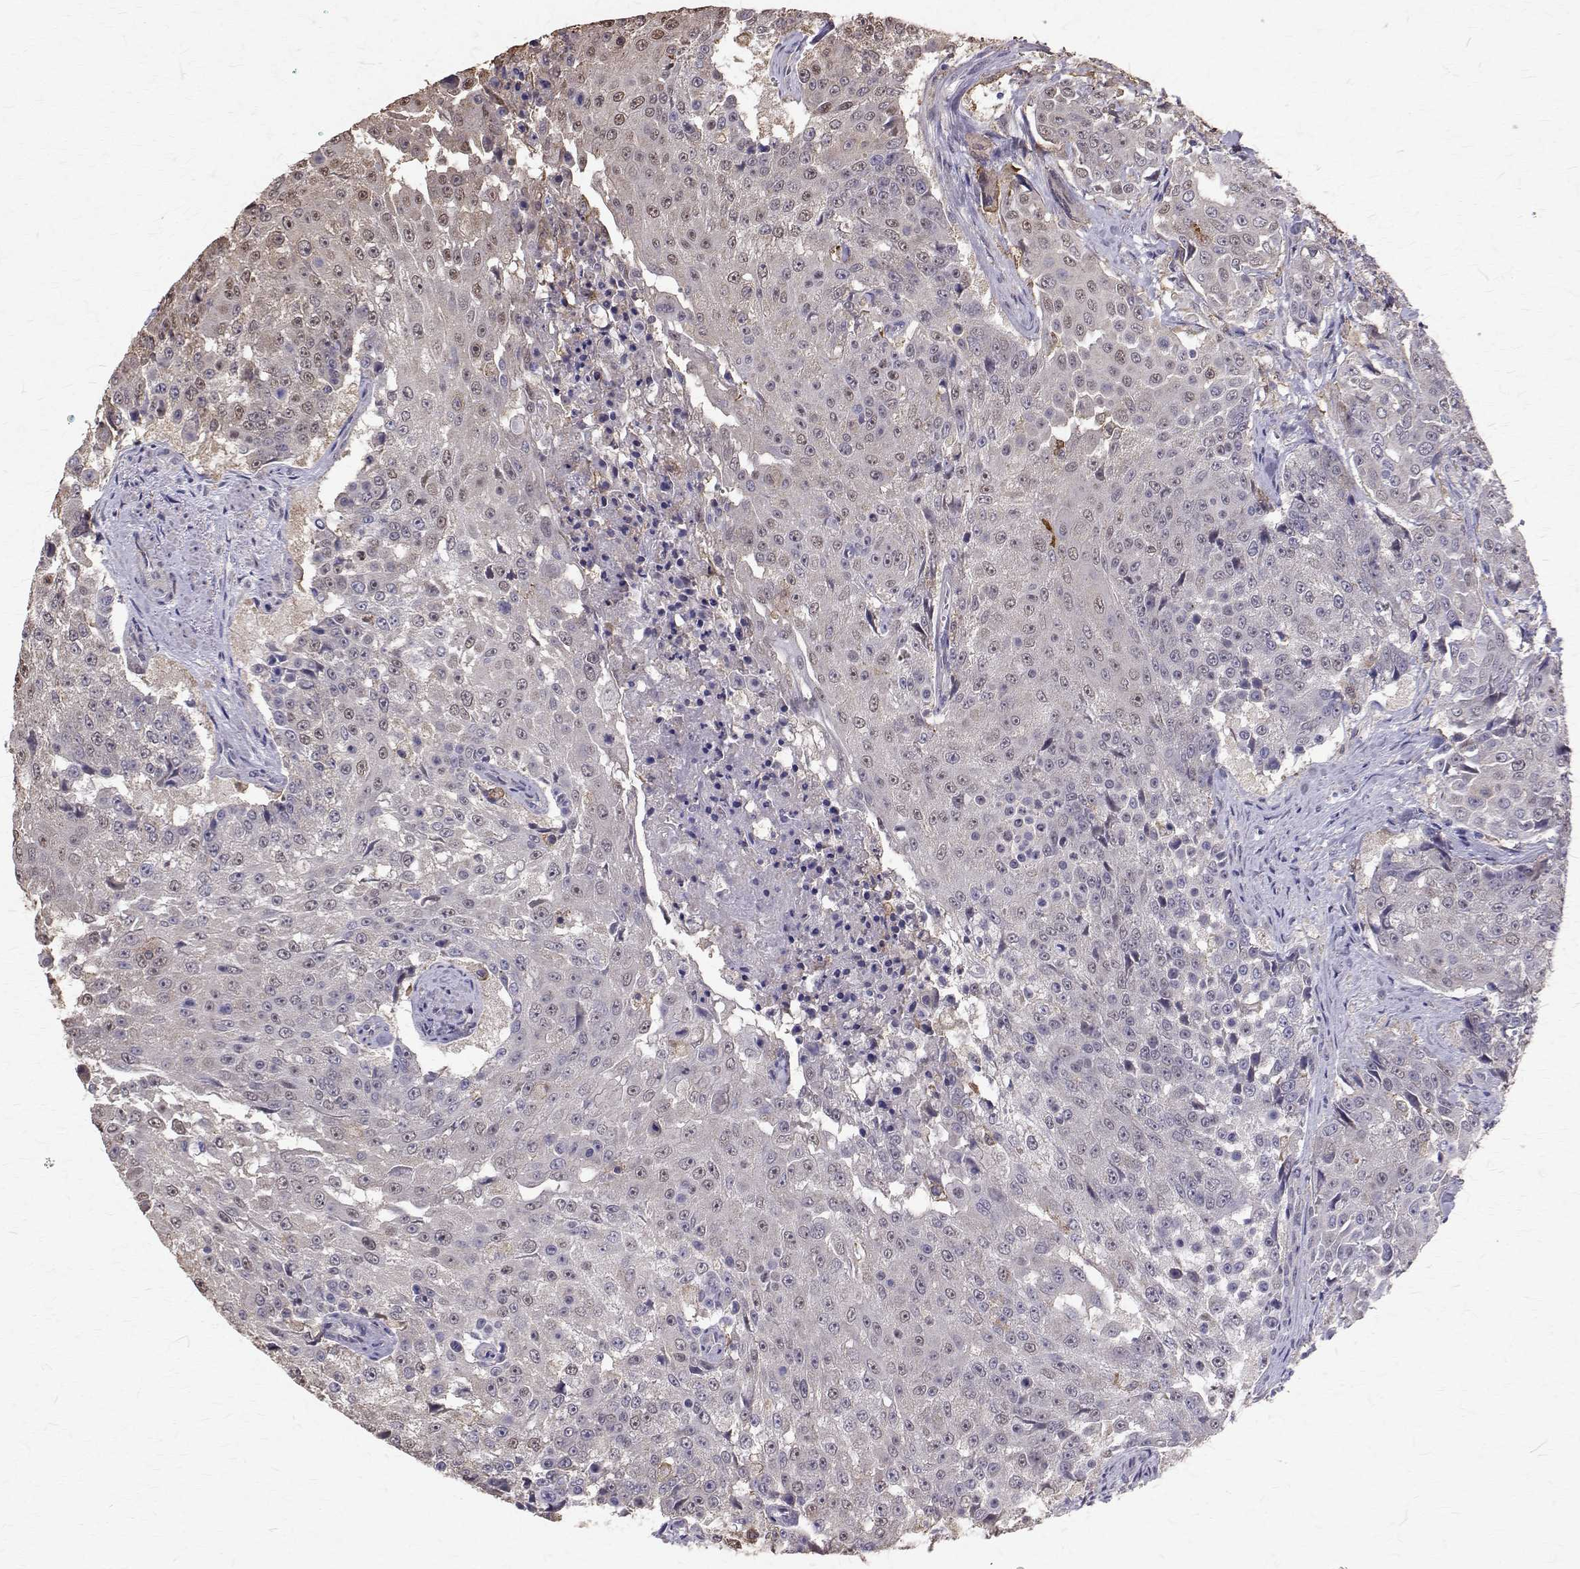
{"staining": {"intensity": "moderate", "quantity": "<25%", "location": "nuclear"}, "tissue": "urothelial cancer", "cell_type": "Tumor cells", "image_type": "cancer", "snomed": [{"axis": "morphology", "description": "Urothelial carcinoma, High grade"}, {"axis": "topography", "description": "Urinary bladder"}], "caption": "Immunohistochemical staining of high-grade urothelial carcinoma shows moderate nuclear protein staining in about <25% of tumor cells.", "gene": "CCDC89", "patient": {"sex": "female", "age": 63}}